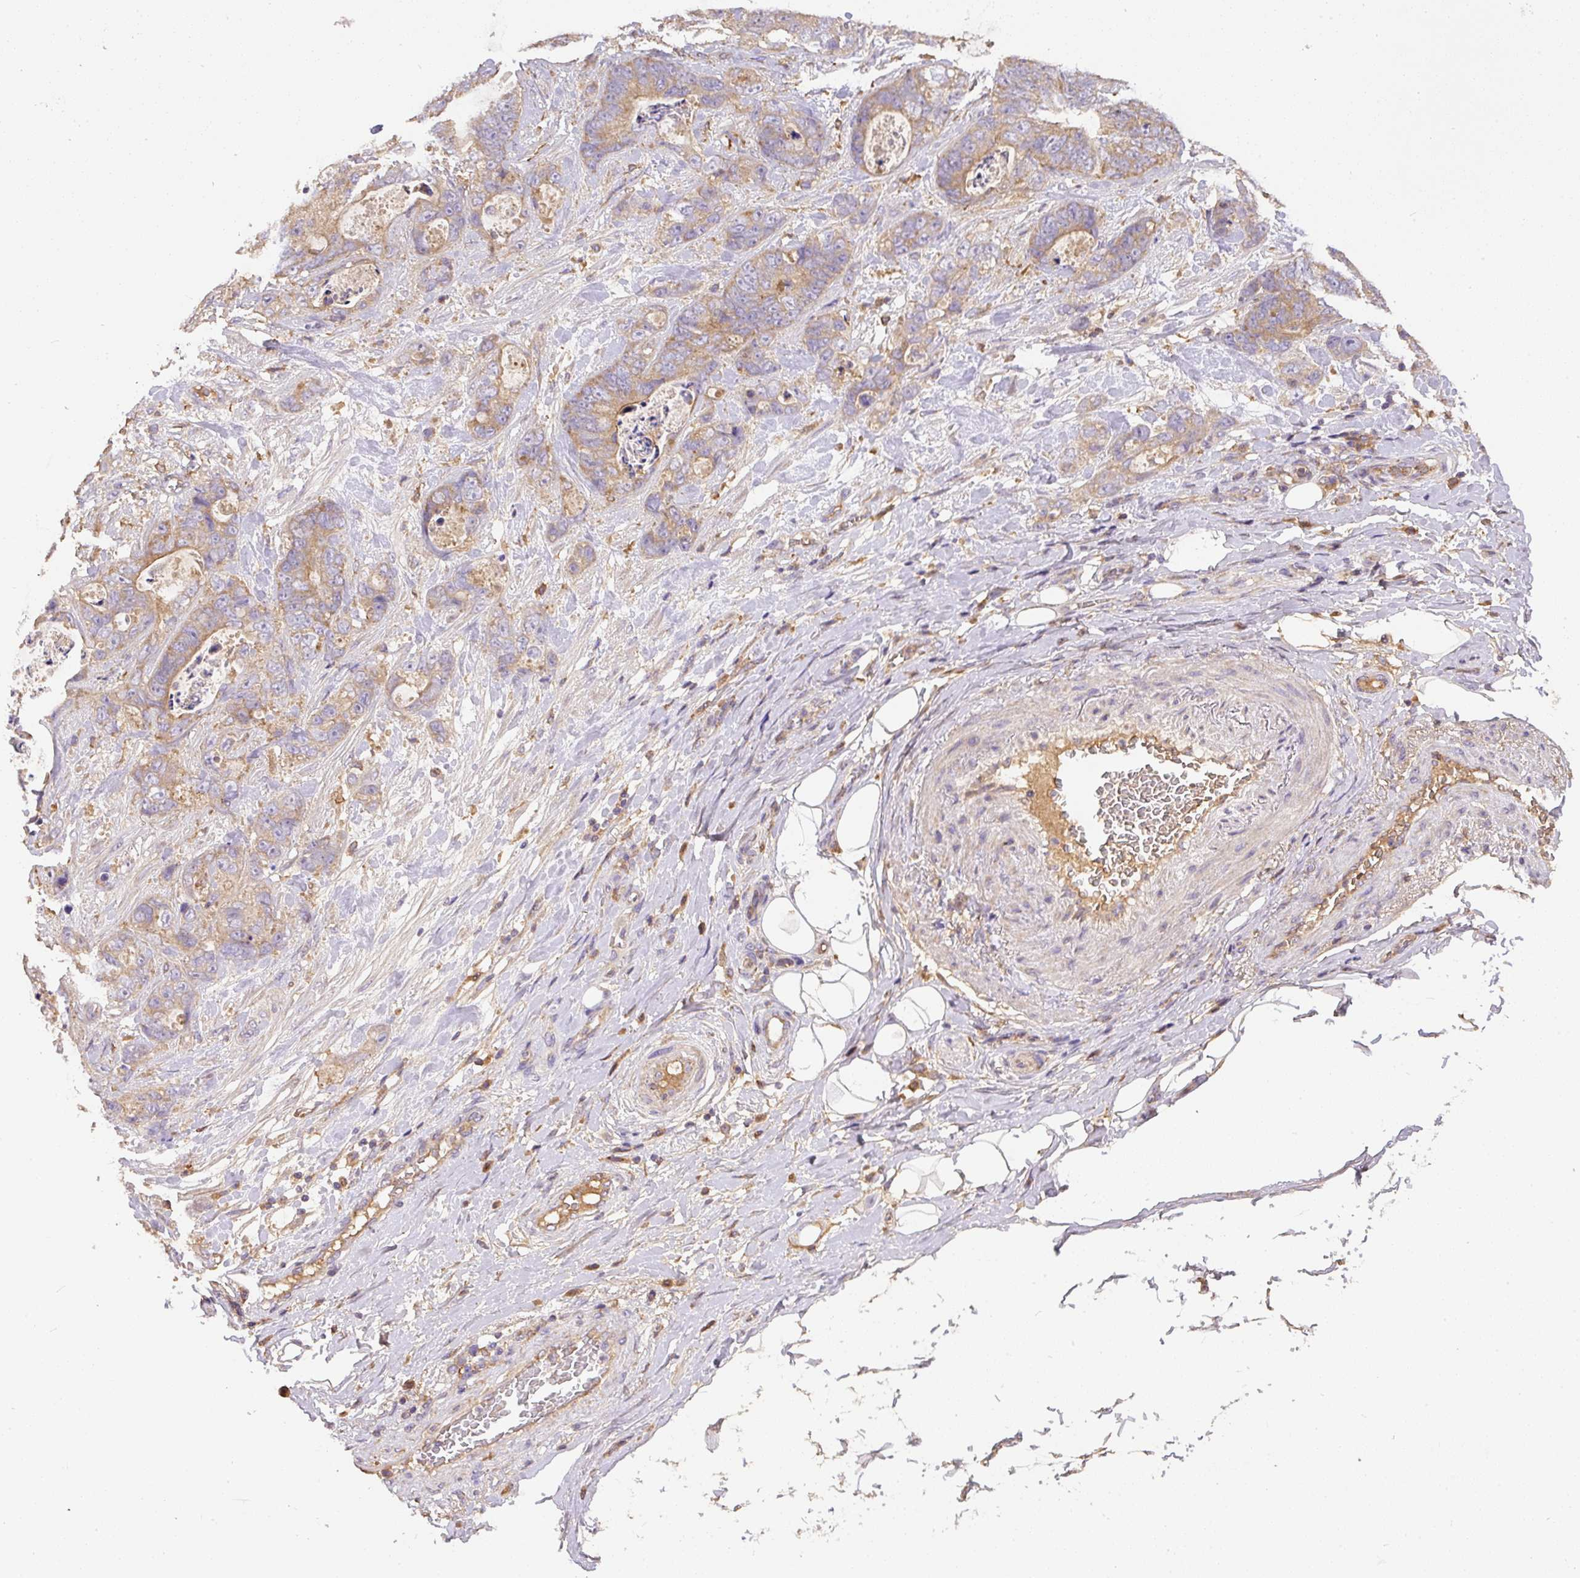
{"staining": {"intensity": "moderate", "quantity": ">75%", "location": "cytoplasmic/membranous"}, "tissue": "stomach cancer", "cell_type": "Tumor cells", "image_type": "cancer", "snomed": [{"axis": "morphology", "description": "Normal tissue, NOS"}, {"axis": "morphology", "description": "Adenocarcinoma, NOS"}, {"axis": "topography", "description": "Stomach"}], "caption": "Human adenocarcinoma (stomach) stained with a protein marker exhibits moderate staining in tumor cells.", "gene": "DAPK1", "patient": {"sex": "female", "age": 89}}